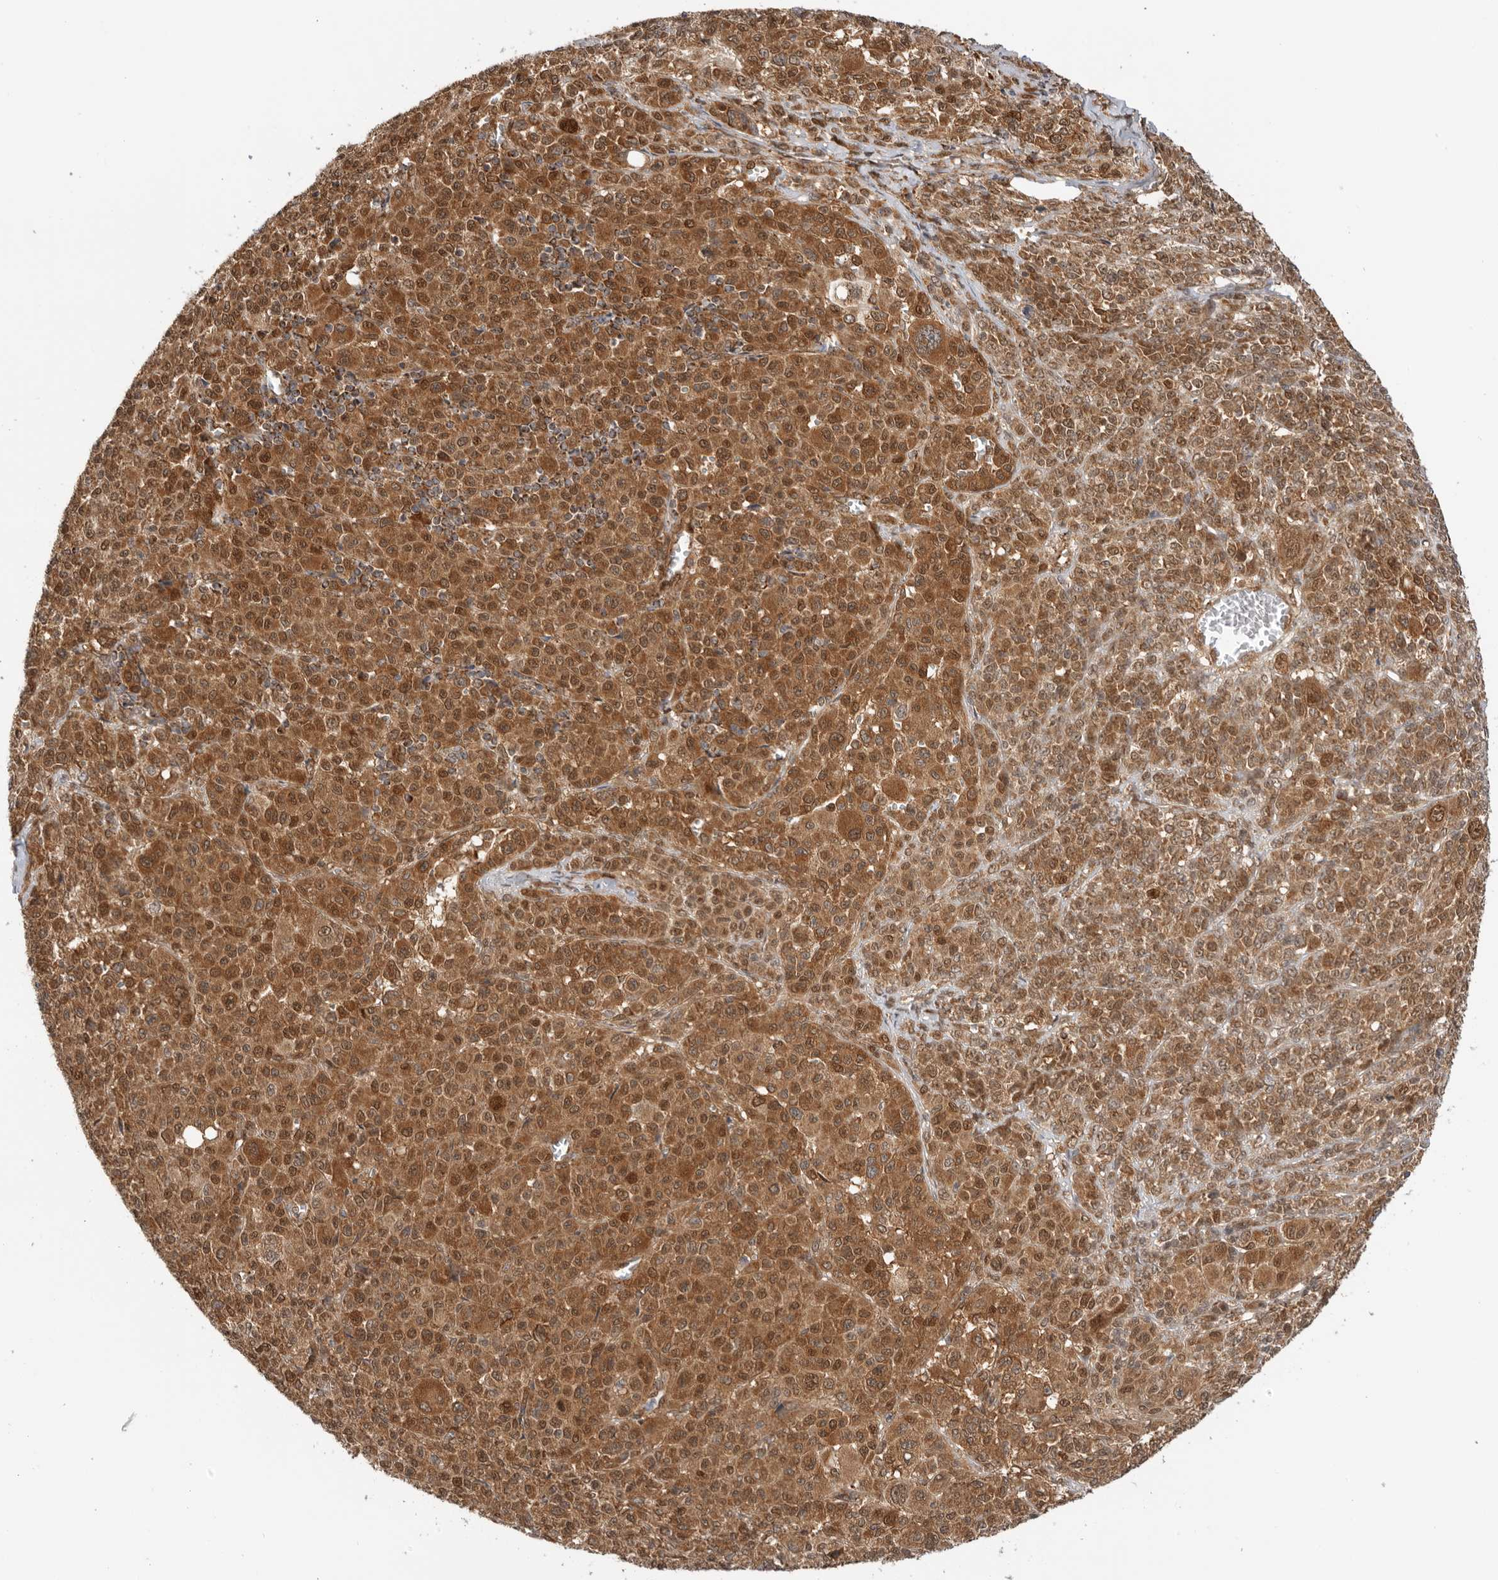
{"staining": {"intensity": "strong", "quantity": ">75%", "location": "cytoplasmic/membranous,nuclear"}, "tissue": "melanoma", "cell_type": "Tumor cells", "image_type": "cancer", "snomed": [{"axis": "morphology", "description": "Malignant melanoma, Metastatic site"}, {"axis": "topography", "description": "Skin"}], "caption": "Immunohistochemistry (IHC) (DAB) staining of human malignant melanoma (metastatic site) shows strong cytoplasmic/membranous and nuclear protein positivity in about >75% of tumor cells. Using DAB (brown) and hematoxylin (blue) stains, captured at high magnification using brightfield microscopy.", "gene": "DCAF8", "patient": {"sex": "female", "age": 74}}